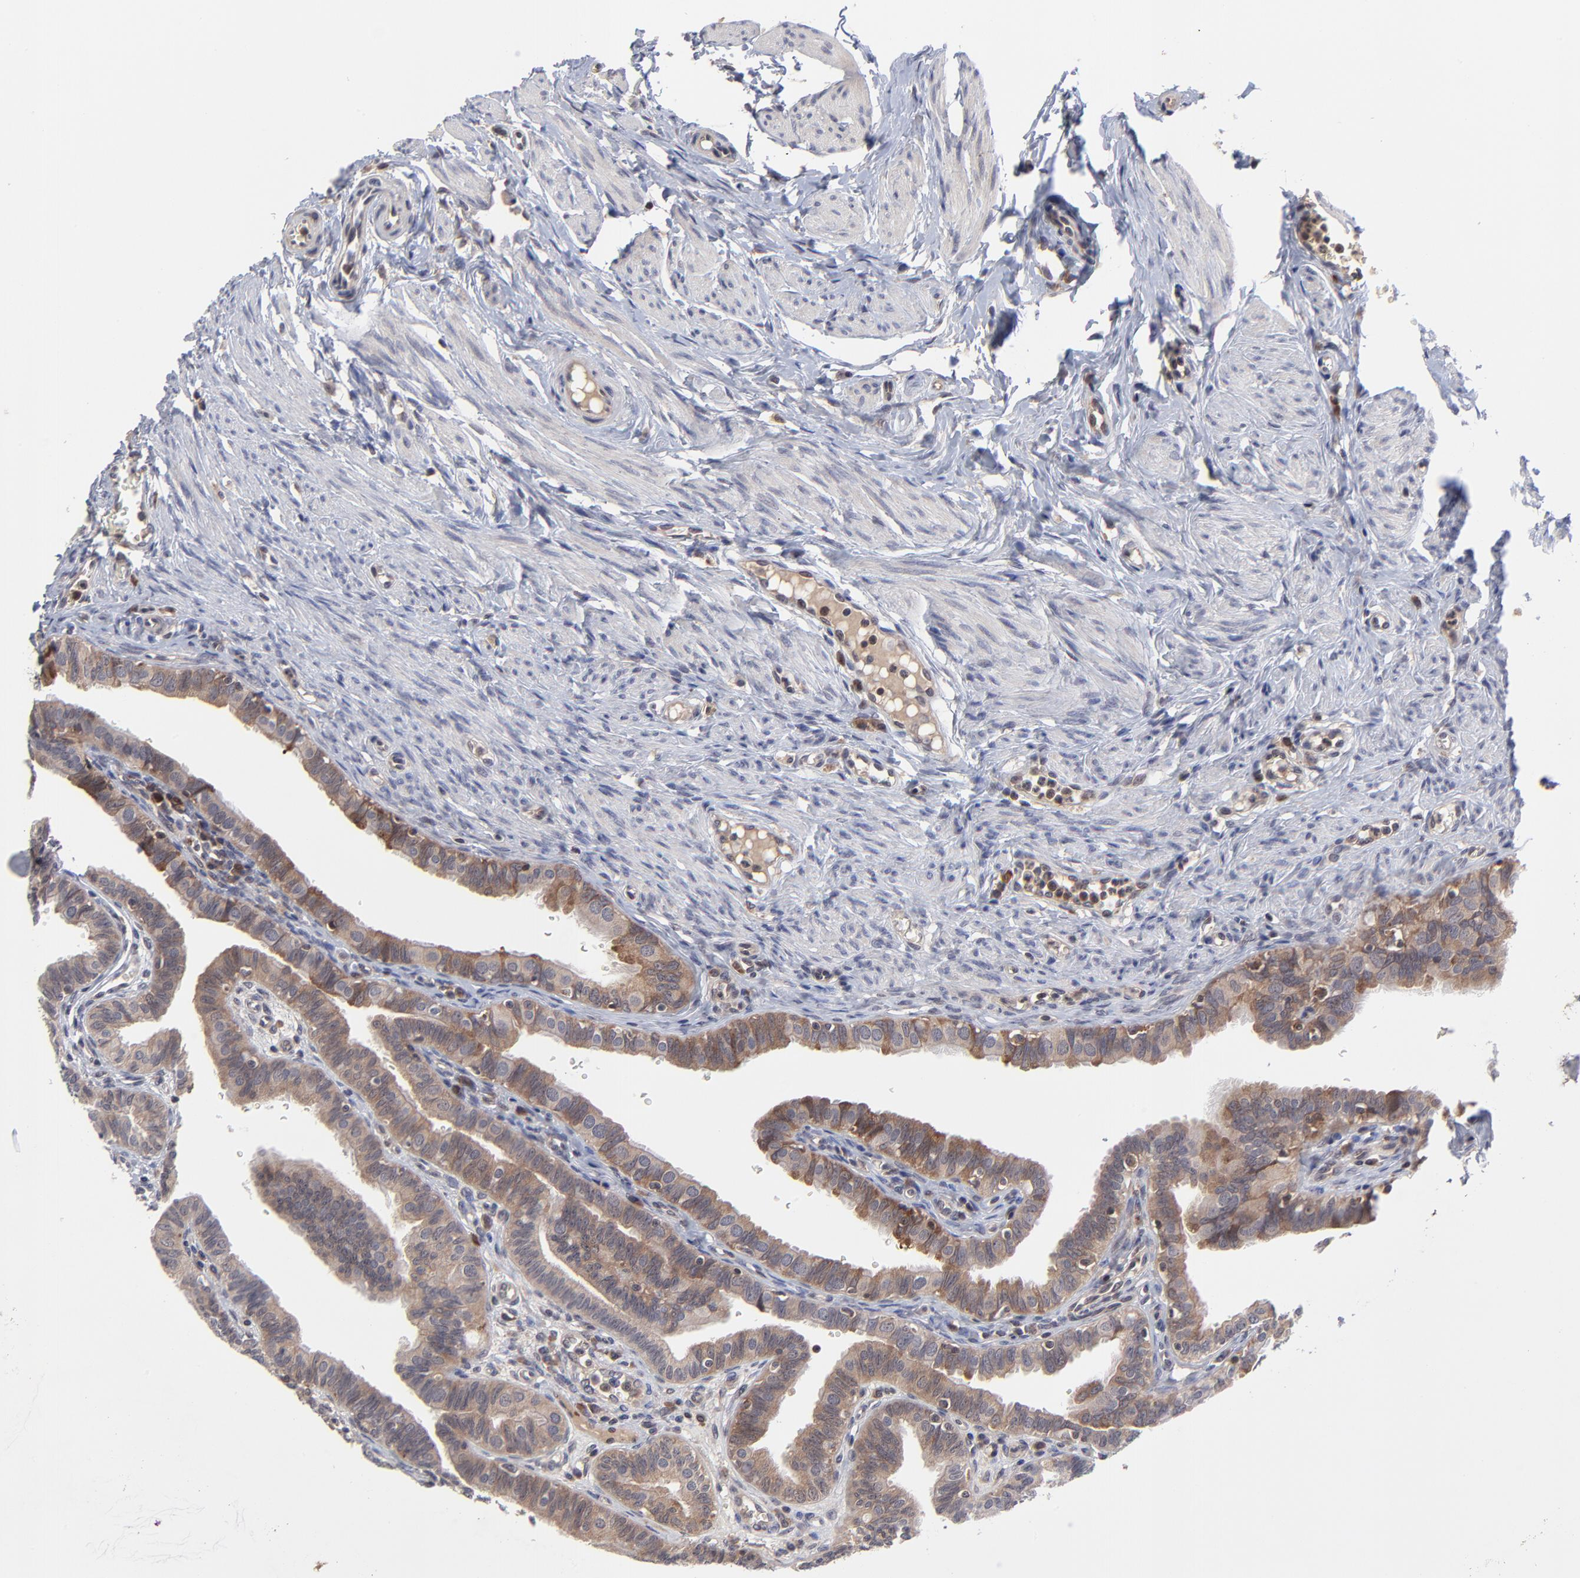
{"staining": {"intensity": "moderate", "quantity": ">75%", "location": "cytoplasmic/membranous"}, "tissue": "fallopian tube", "cell_type": "Glandular cells", "image_type": "normal", "snomed": [{"axis": "morphology", "description": "Normal tissue, NOS"}, {"axis": "topography", "description": "Fallopian tube"}, {"axis": "topography", "description": "Ovary"}], "caption": "An IHC image of normal tissue is shown. Protein staining in brown shows moderate cytoplasmic/membranous positivity in fallopian tube within glandular cells.", "gene": "UBE2L6", "patient": {"sex": "female", "age": 51}}